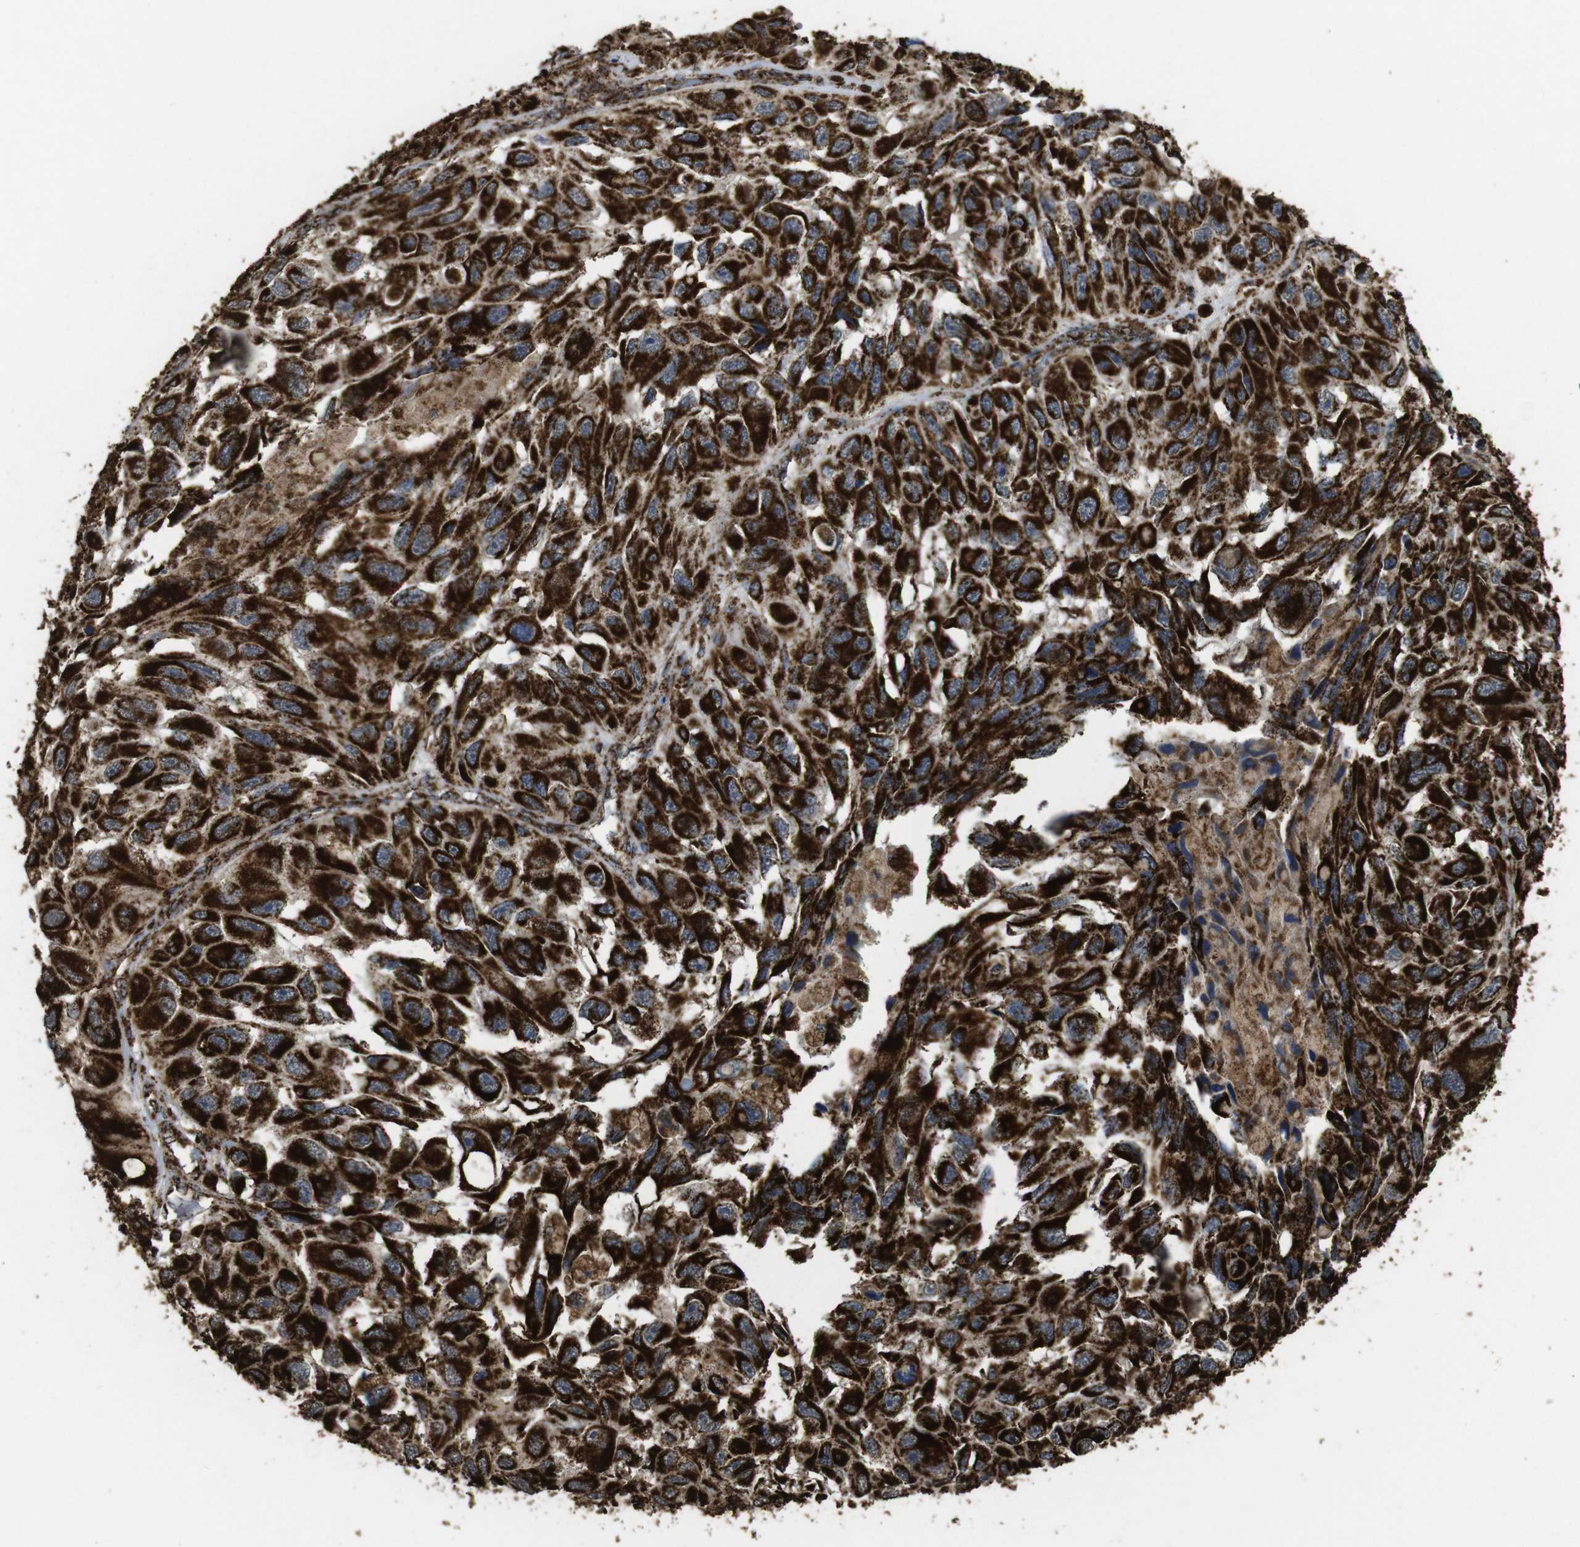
{"staining": {"intensity": "strong", "quantity": ">75%", "location": "cytoplasmic/membranous"}, "tissue": "melanoma", "cell_type": "Tumor cells", "image_type": "cancer", "snomed": [{"axis": "morphology", "description": "Malignant melanoma, NOS"}, {"axis": "topography", "description": "Skin"}], "caption": "Brown immunohistochemical staining in malignant melanoma displays strong cytoplasmic/membranous expression in approximately >75% of tumor cells.", "gene": "ATP5F1A", "patient": {"sex": "female", "age": 73}}